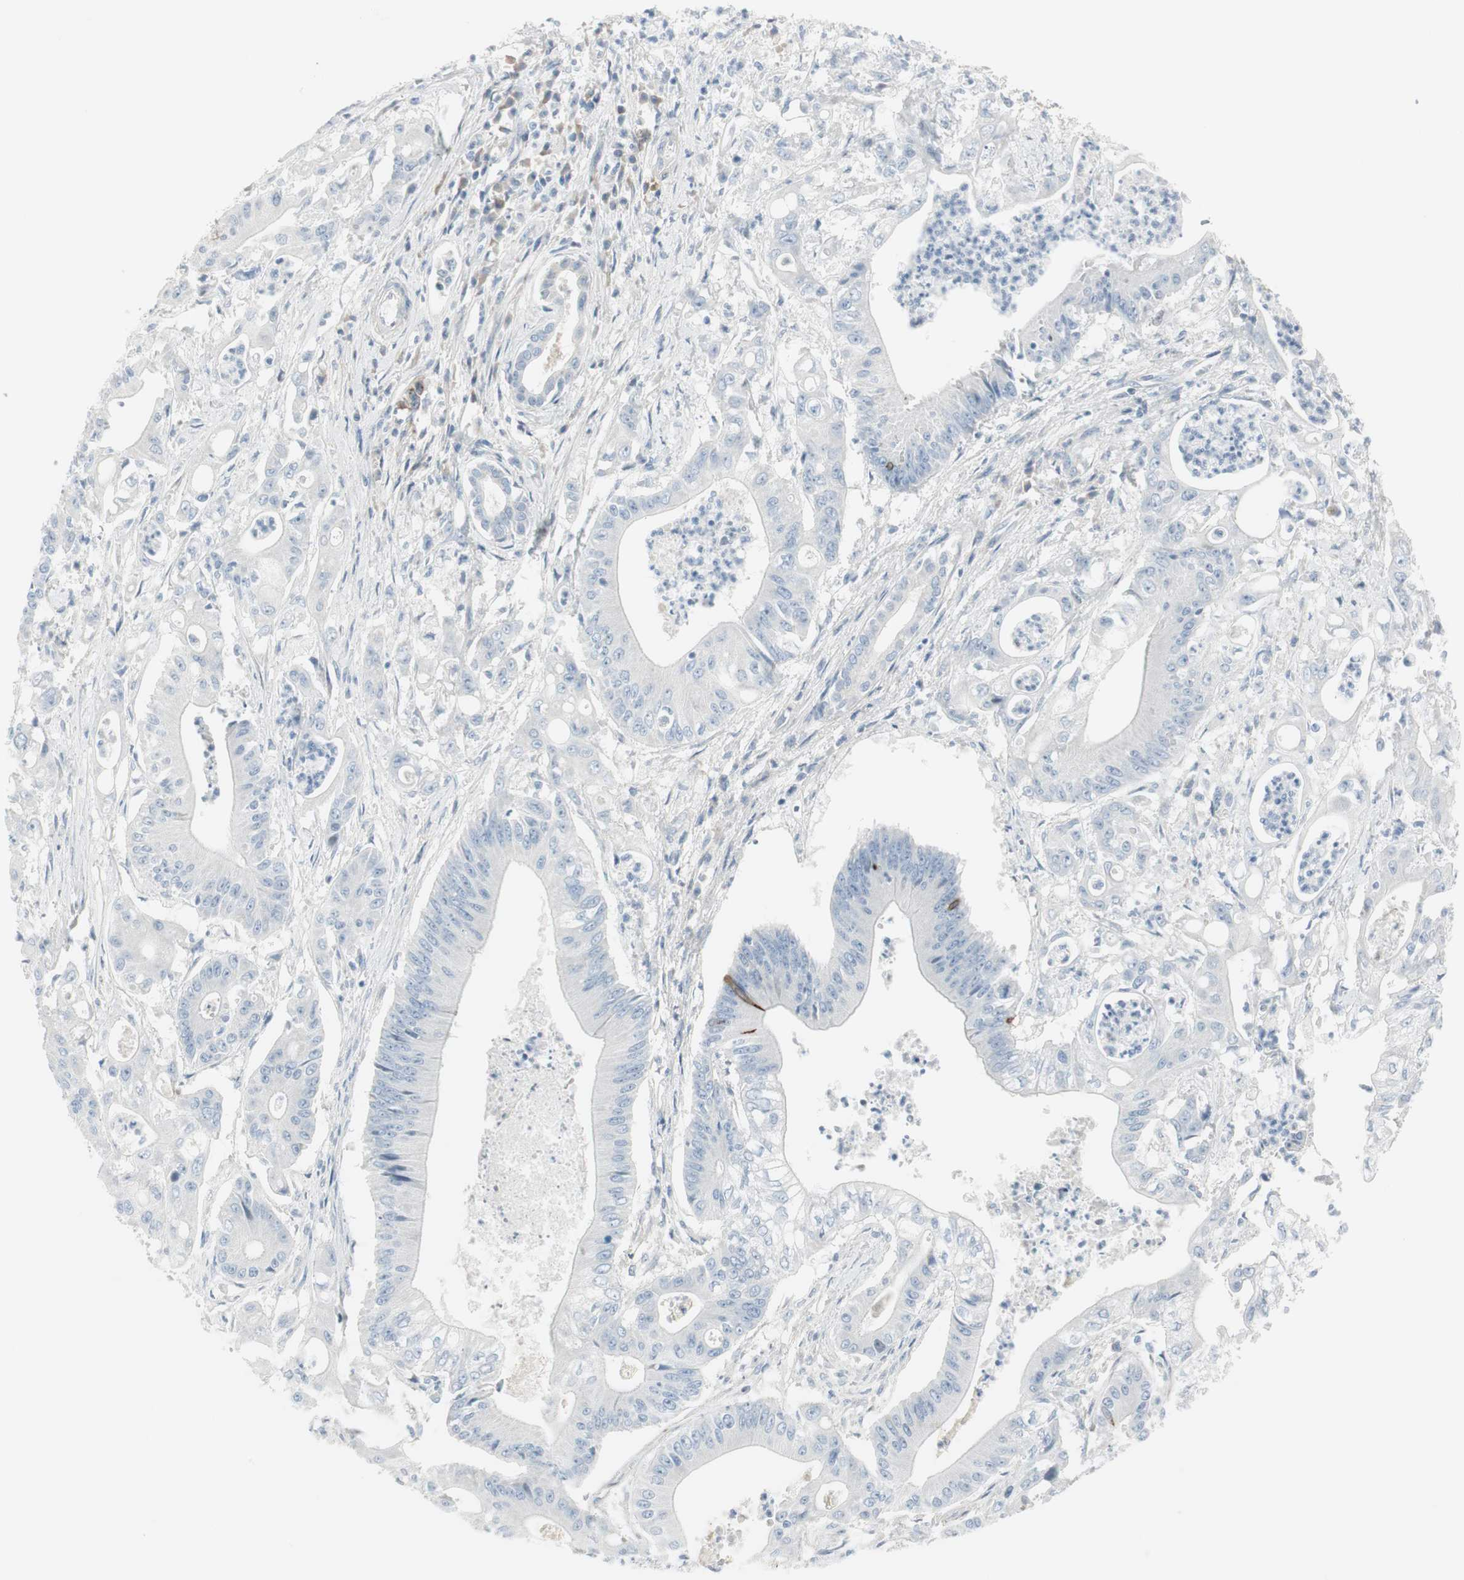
{"staining": {"intensity": "negative", "quantity": "none", "location": "none"}, "tissue": "pancreatic cancer", "cell_type": "Tumor cells", "image_type": "cancer", "snomed": [{"axis": "morphology", "description": "Normal tissue, NOS"}, {"axis": "topography", "description": "Lymph node"}], "caption": "Pancreatic cancer was stained to show a protein in brown. There is no significant expression in tumor cells.", "gene": "CACNA2D1", "patient": {"sex": "male", "age": 62}}